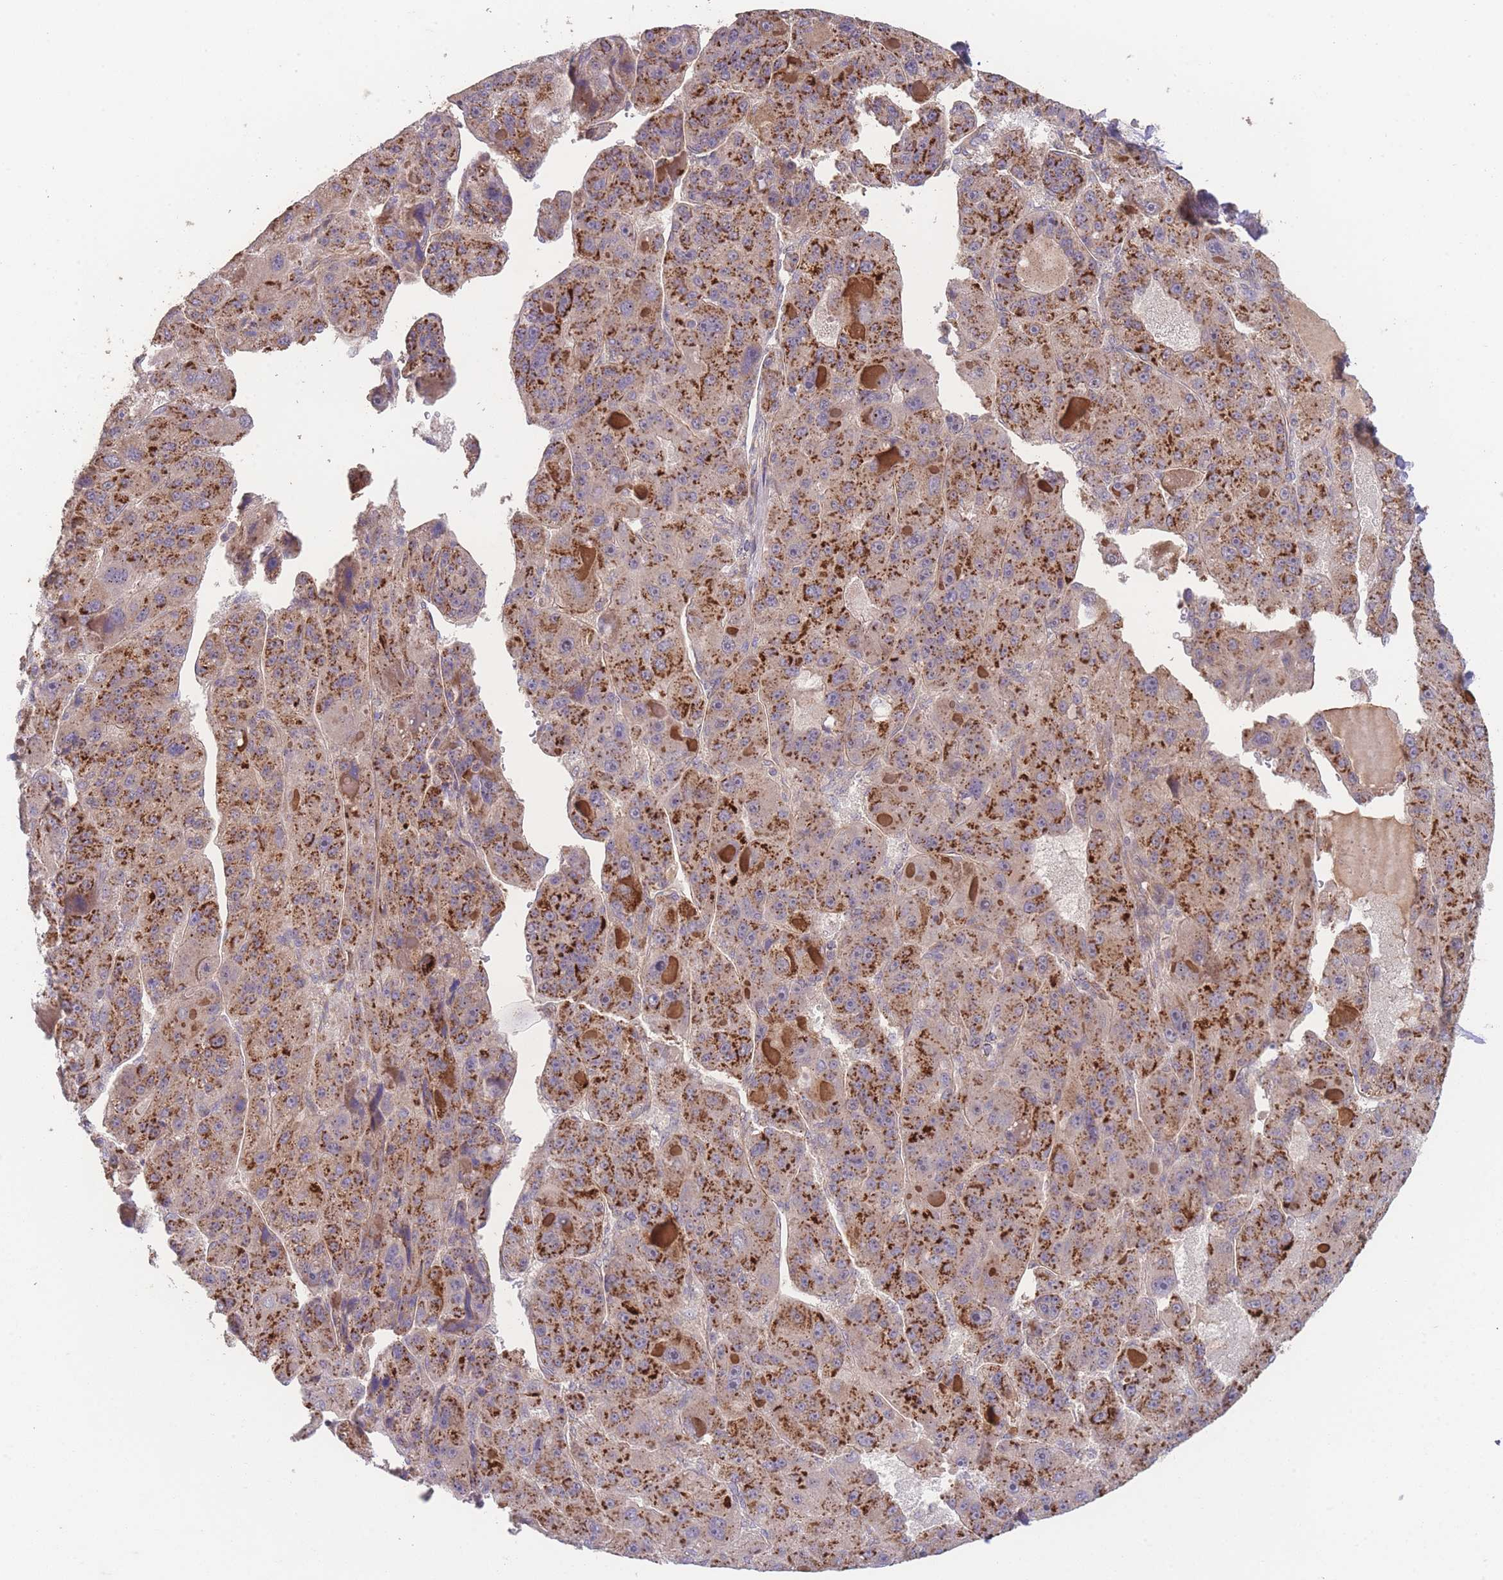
{"staining": {"intensity": "strong", "quantity": ">75%", "location": "cytoplasmic/membranous"}, "tissue": "liver cancer", "cell_type": "Tumor cells", "image_type": "cancer", "snomed": [{"axis": "morphology", "description": "Carcinoma, Hepatocellular, NOS"}, {"axis": "topography", "description": "Liver"}], "caption": "Tumor cells reveal strong cytoplasmic/membranous positivity in approximately >75% of cells in liver cancer. (DAB (3,3'-diaminobenzidine) IHC with brightfield microscopy, high magnification).", "gene": "PXMP4", "patient": {"sex": "male", "age": 76}}